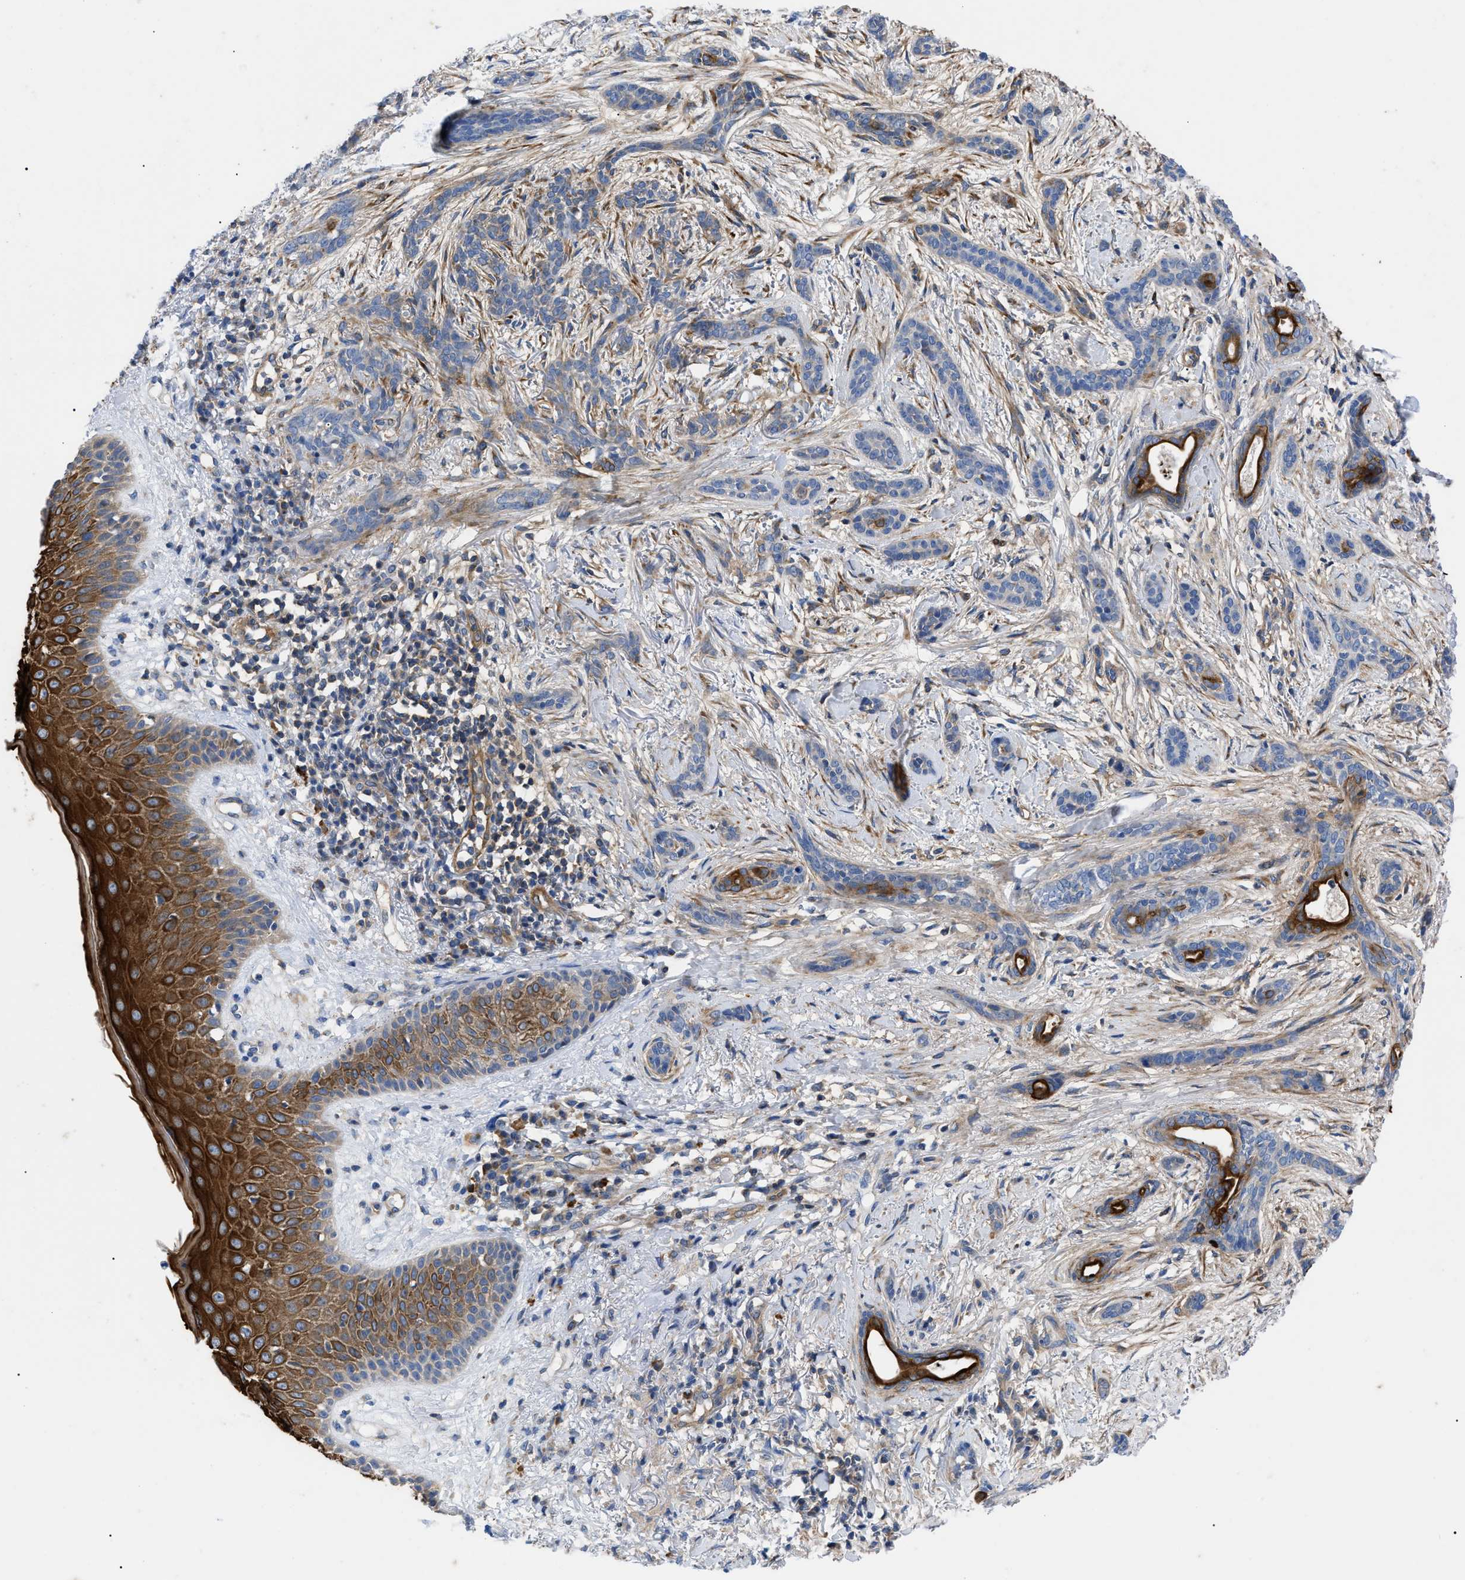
{"staining": {"intensity": "moderate", "quantity": "25%-75%", "location": "cytoplasmic/membranous"}, "tissue": "skin cancer", "cell_type": "Tumor cells", "image_type": "cancer", "snomed": [{"axis": "morphology", "description": "Basal cell carcinoma"}, {"axis": "morphology", "description": "Adnexal tumor, benign"}, {"axis": "topography", "description": "Skin"}], "caption": "A photomicrograph of skin cancer (benign adnexal tumor) stained for a protein exhibits moderate cytoplasmic/membranous brown staining in tumor cells.", "gene": "HSPB8", "patient": {"sex": "female", "age": 42}}